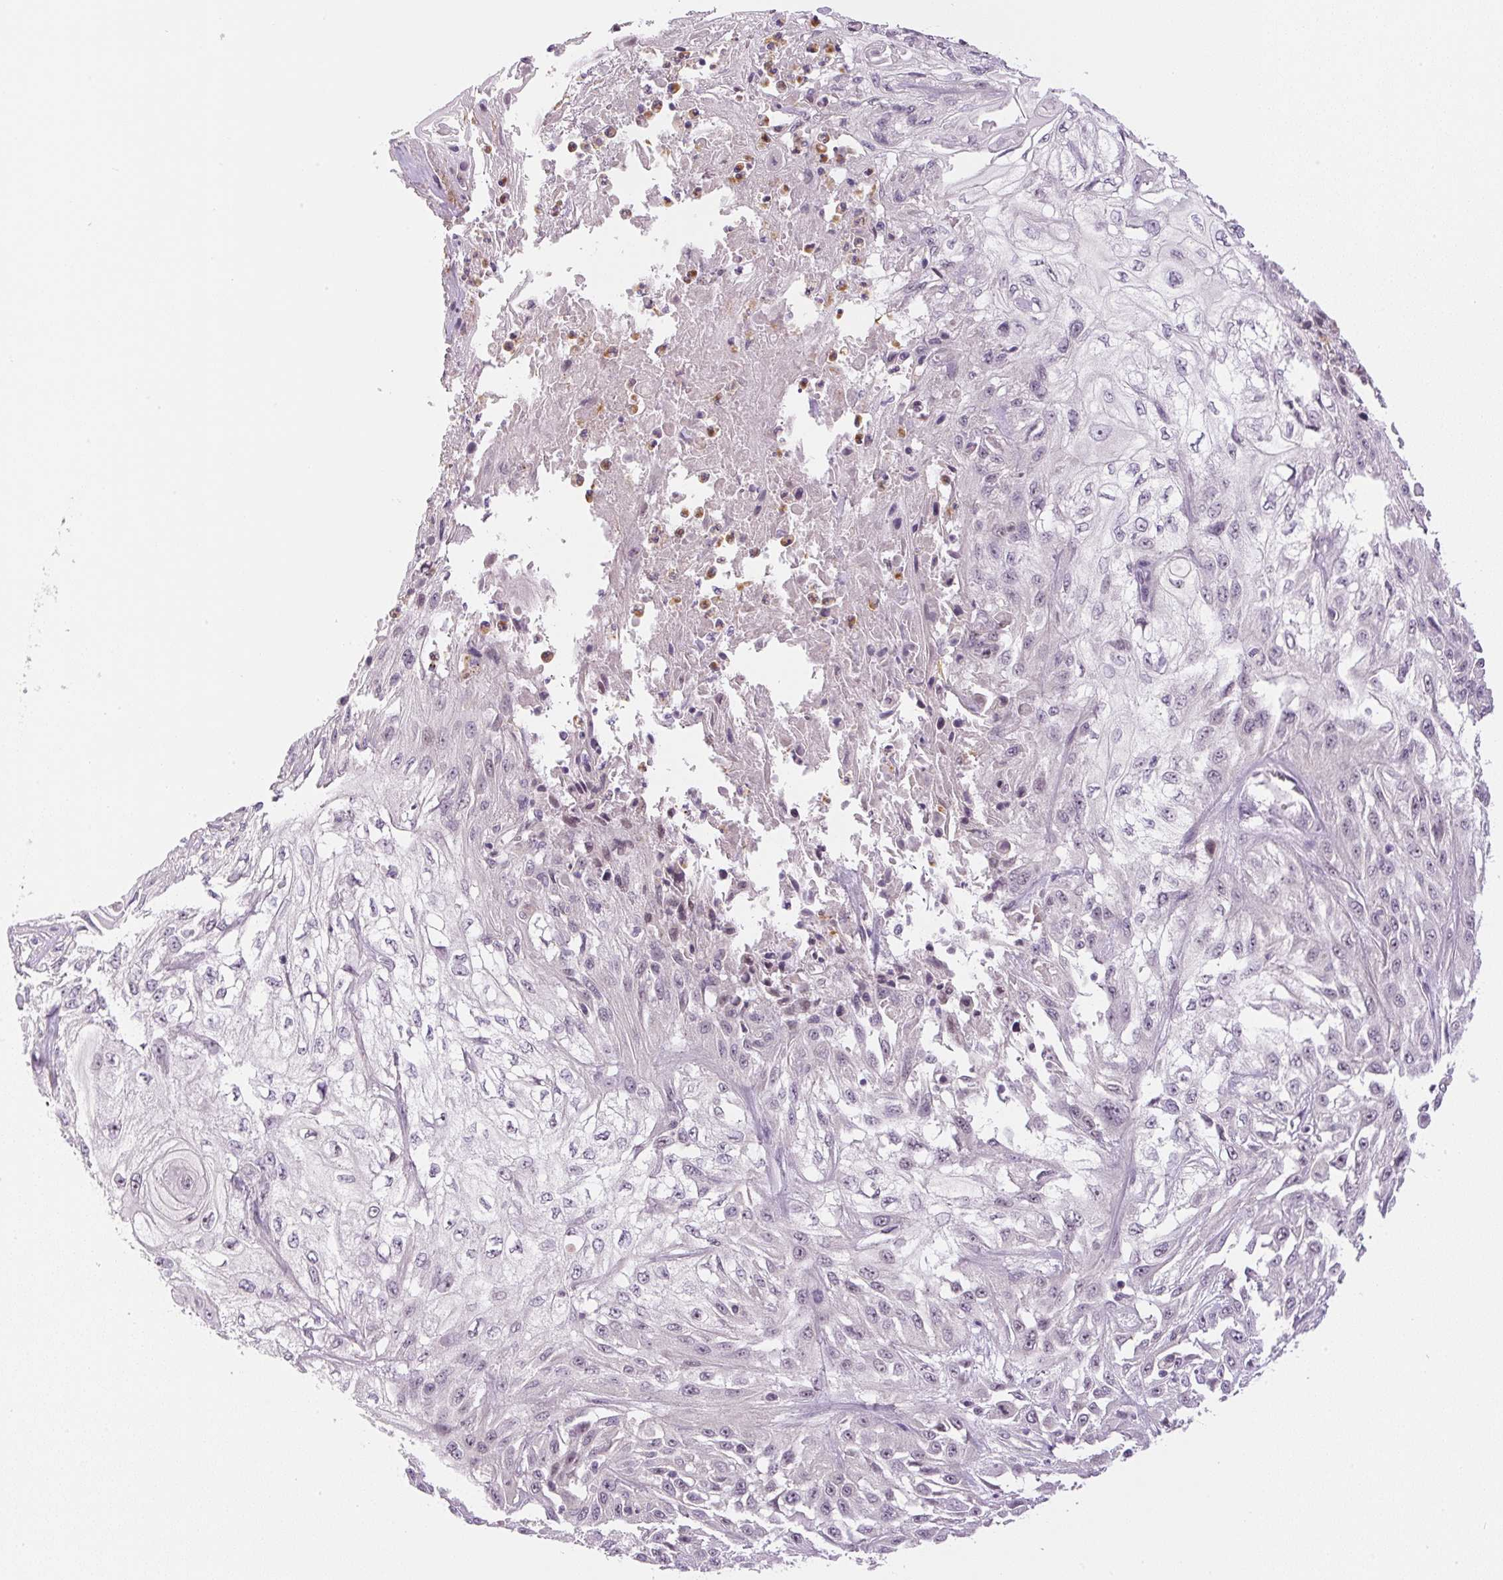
{"staining": {"intensity": "negative", "quantity": "none", "location": "none"}, "tissue": "skin cancer", "cell_type": "Tumor cells", "image_type": "cancer", "snomed": [{"axis": "morphology", "description": "Squamous cell carcinoma, NOS"}, {"axis": "morphology", "description": "Squamous cell carcinoma, metastatic, NOS"}, {"axis": "topography", "description": "Skin"}, {"axis": "topography", "description": "Lymph node"}], "caption": "High power microscopy photomicrograph of an immunohistochemistry micrograph of skin cancer (squamous cell carcinoma), revealing no significant expression in tumor cells.", "gene": "SGF29", "patient": {"sex": "male", "age": 75}}